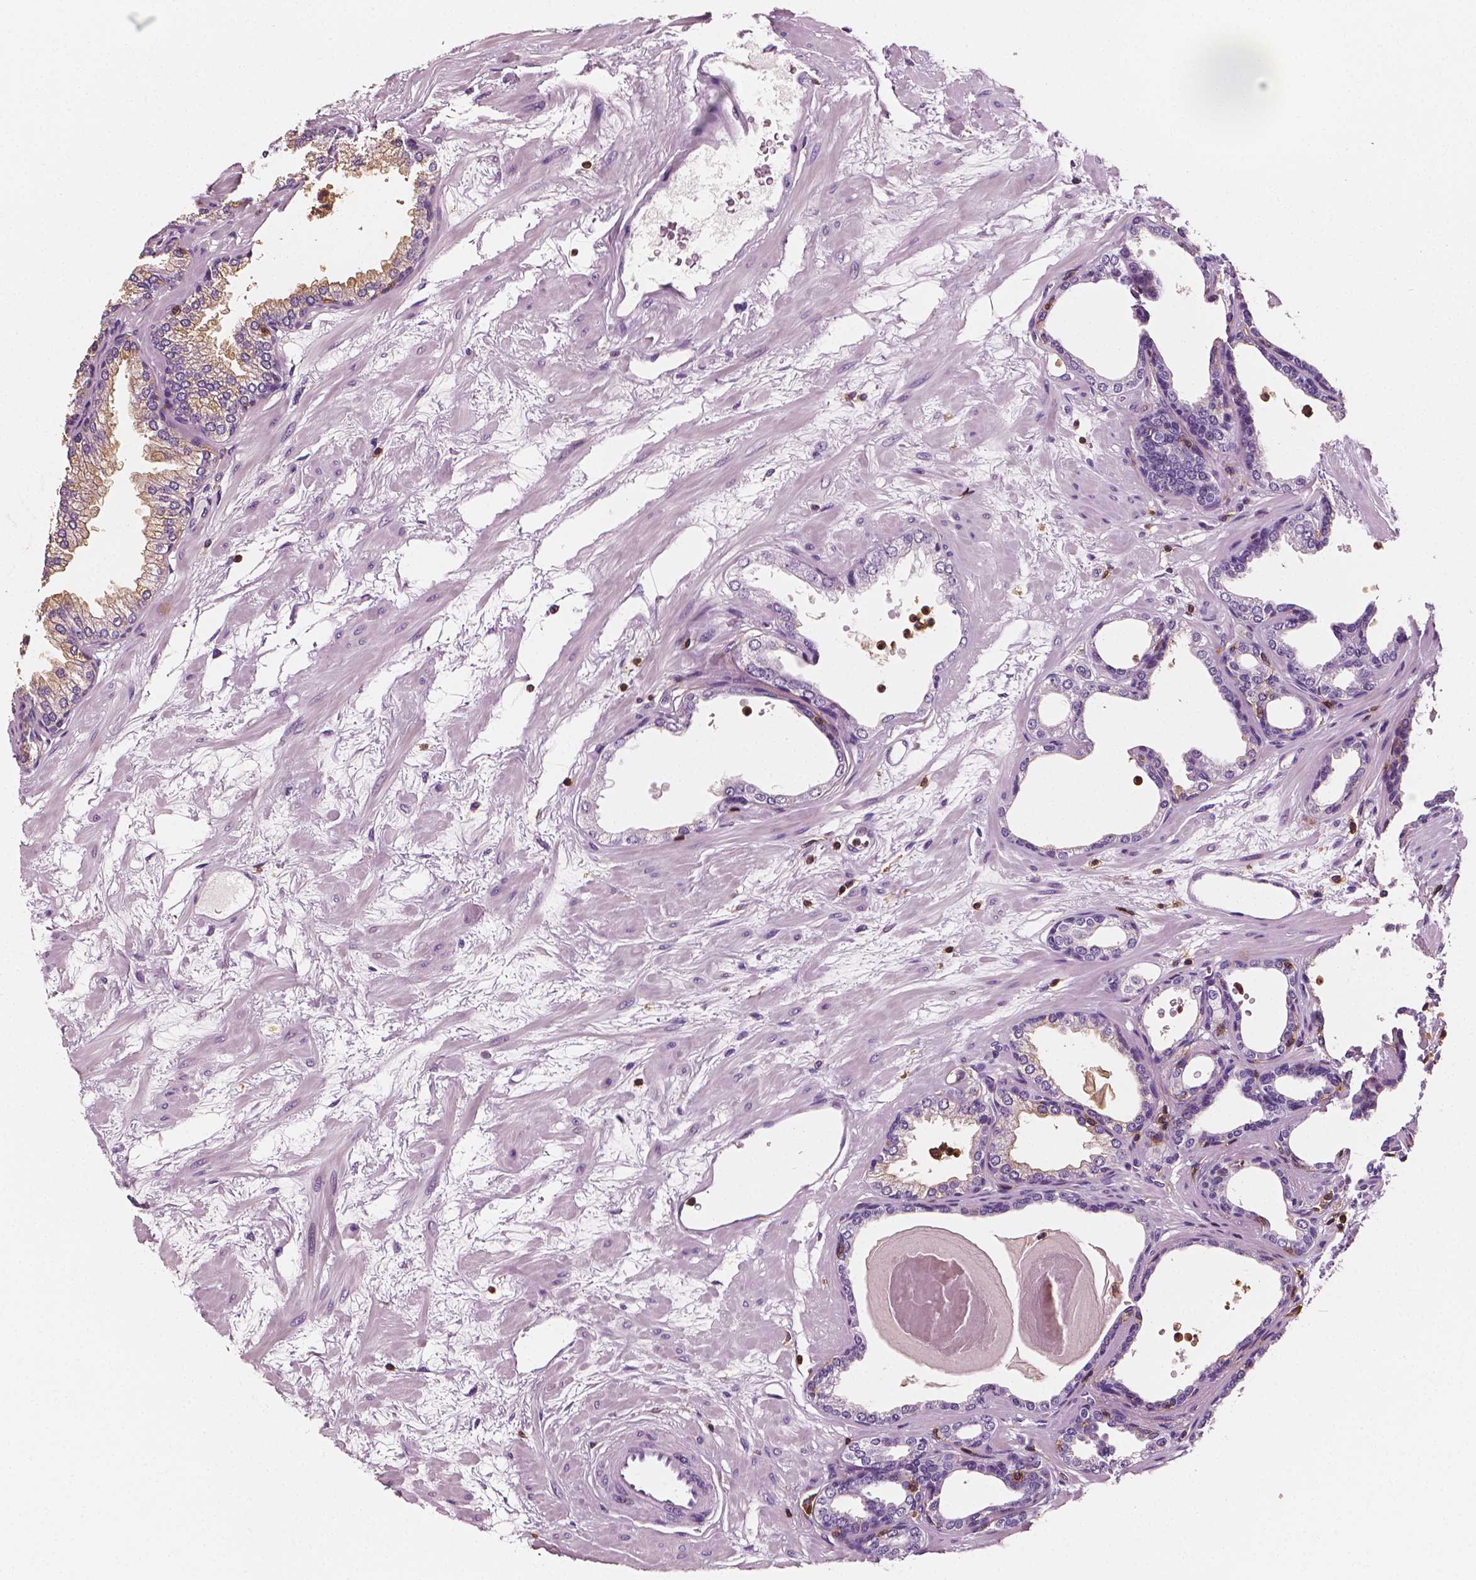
{"staining": {"intensity": "negative", "quantity": "none", "location": "none"}, "tissue": "prostate", "cell_type": "Glandular cells", "image_type": "normal", "snomed": [{"axis": "morphology", "description": "Normal tissue, NOS"}, {"axis": "topography", "description": "Prostate"}], "caption": "IHC of benign prostate exhibits no expression in glandular cells.", "gene": "PTPRC", "patient": {"sex": "male", "age": 37}}